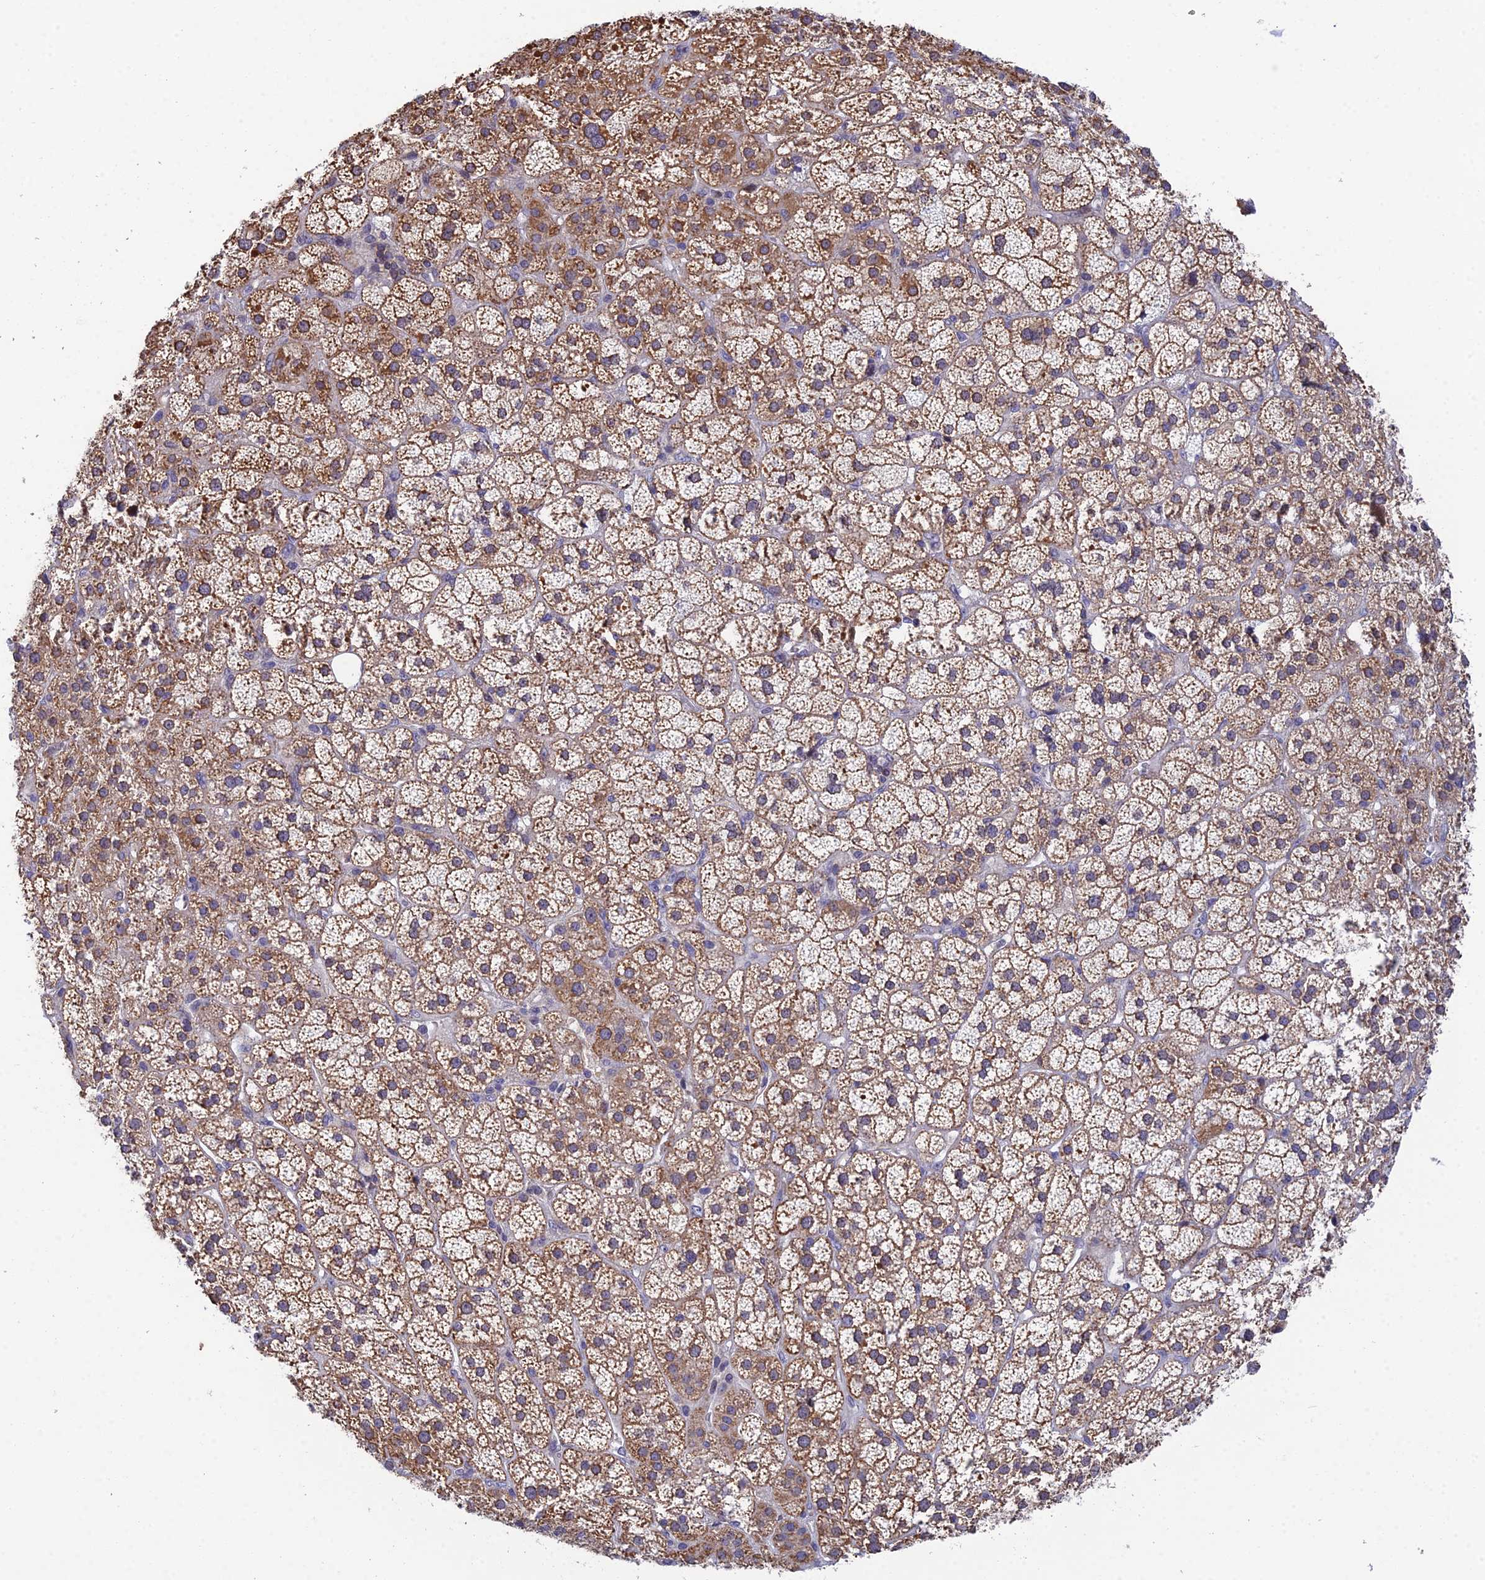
{"staining": {"intensity": "moderate", "quantity": ">75%", "location": "cytoplasmic/membranous"}, "tissue": "adrenal gland", "cell_type": "Glandular cells", "image_type": "normal", "snomed": [{"axis": "morphology", "description": "Normal tissue, NOS"}, {"axis": "topography", "description": "Adrenal gland"}], "caption": "IHC staining of normal adrenal gland, which demonstrates medium levels of moderate cytoplasmic/membranous expression in about >75% of glandular cells indicating moderate cytoplasmic/membranous protein expression. The staining was performed using DAB (3,3'-diaminobenzidine) (brown) for protein detection and nuclei were counterstained in hematoxylin (blue).", "gene": "ELOA2", "patient": {"sex": "female", "age": 70}}